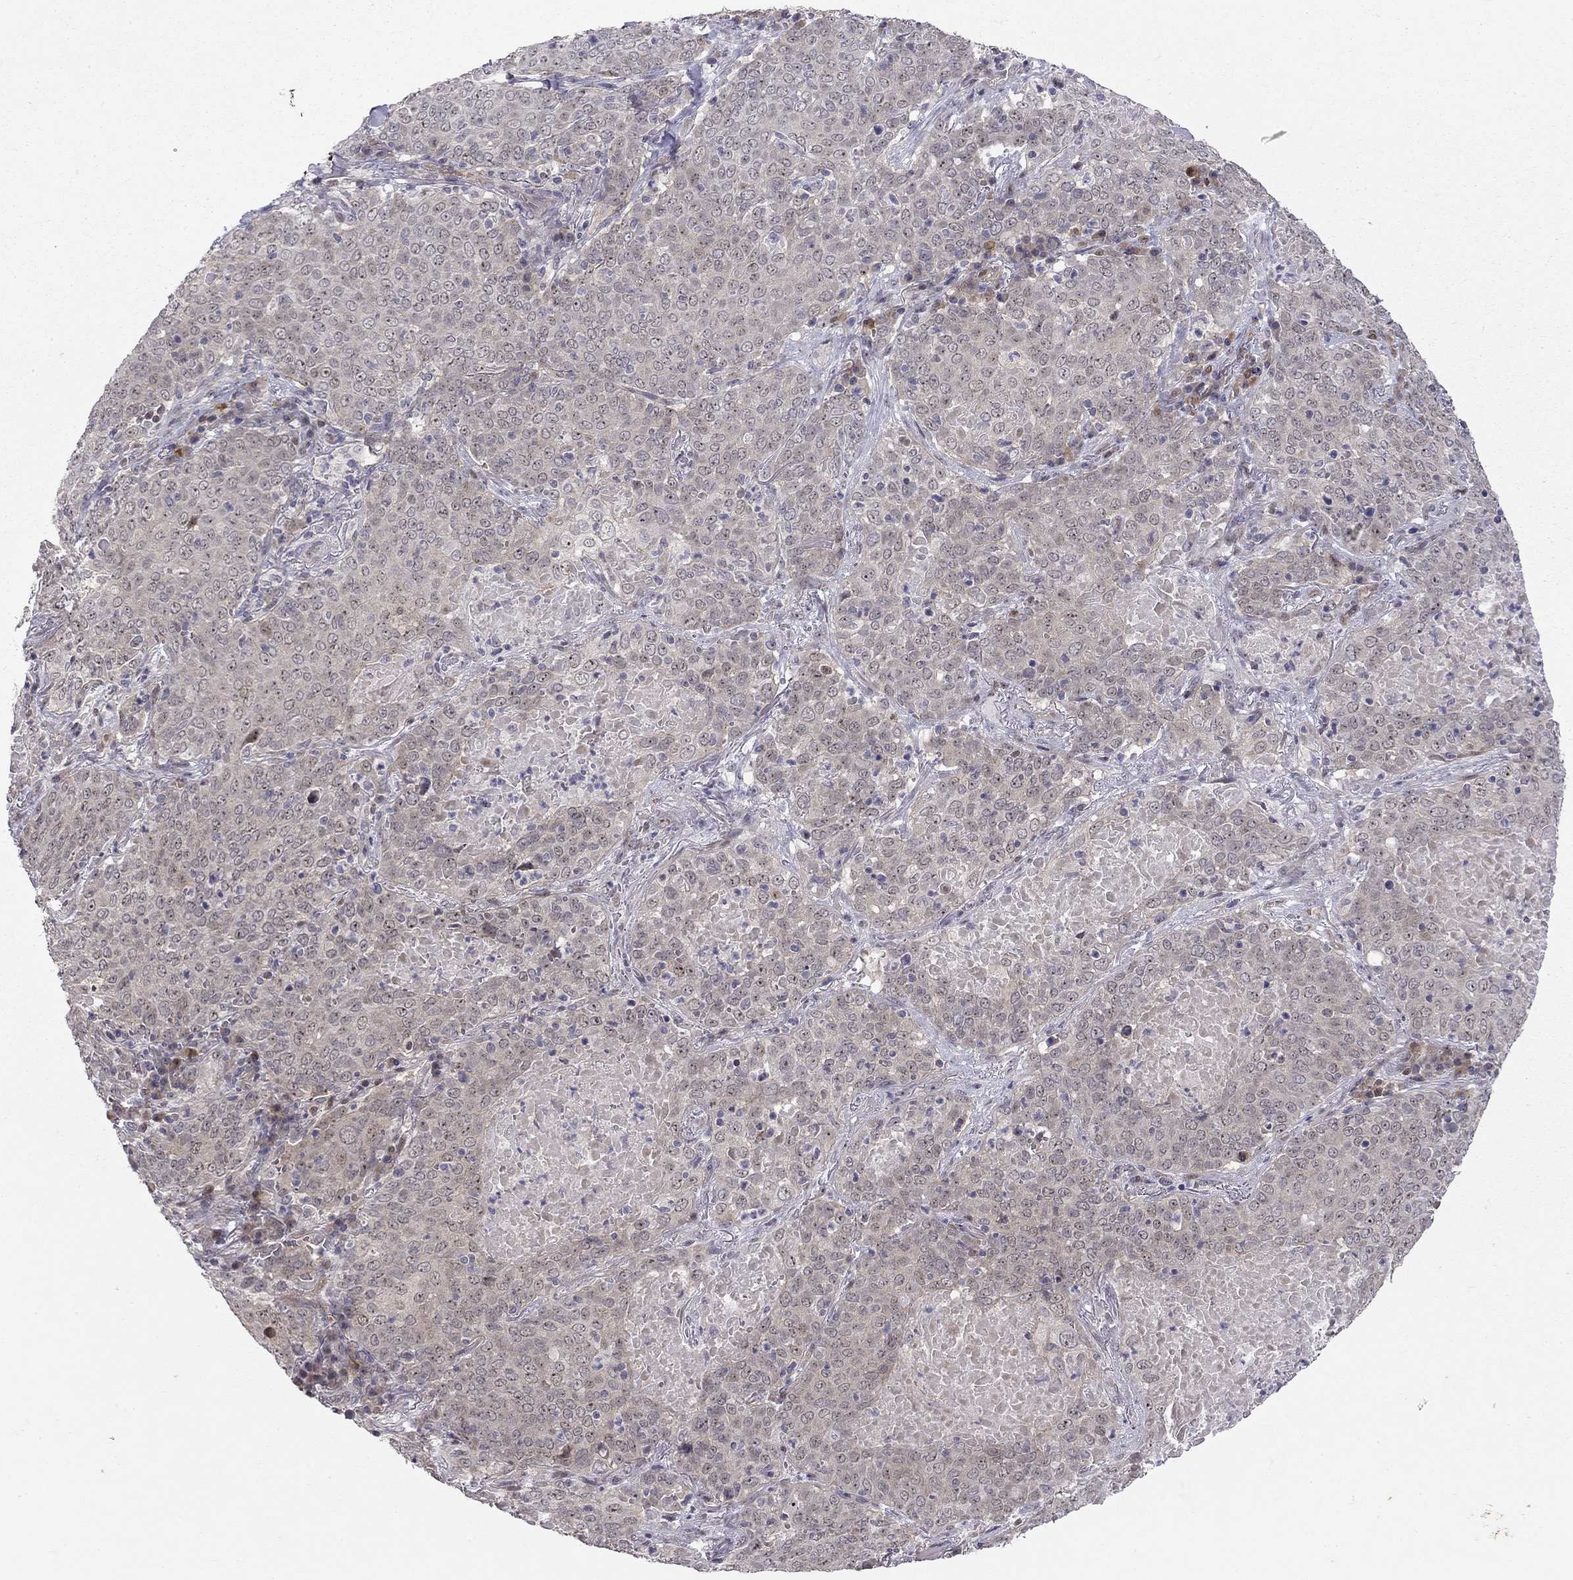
{"staining": {"intensity": "weak", "quantity": "25%-75%", "location": "nuclear"}, "tissue": "lung cancer", "cell_type": "Tumor cells", "image_type": "cancer", "snomed": [{"axis": "morphology", "description": "Squamous cell carcinoma, NOS"}, {"axis": "topography", "description": "Lung"}], "caption": "The photomicrograph reveals immunohistochemical staining of squamous cell carcinoma (lung). There is weak nuclear staining is identified in about 25%-75% of tumor cells.", "gene": "STXBP6", "patient": {"sex": "male", "age": 82}}